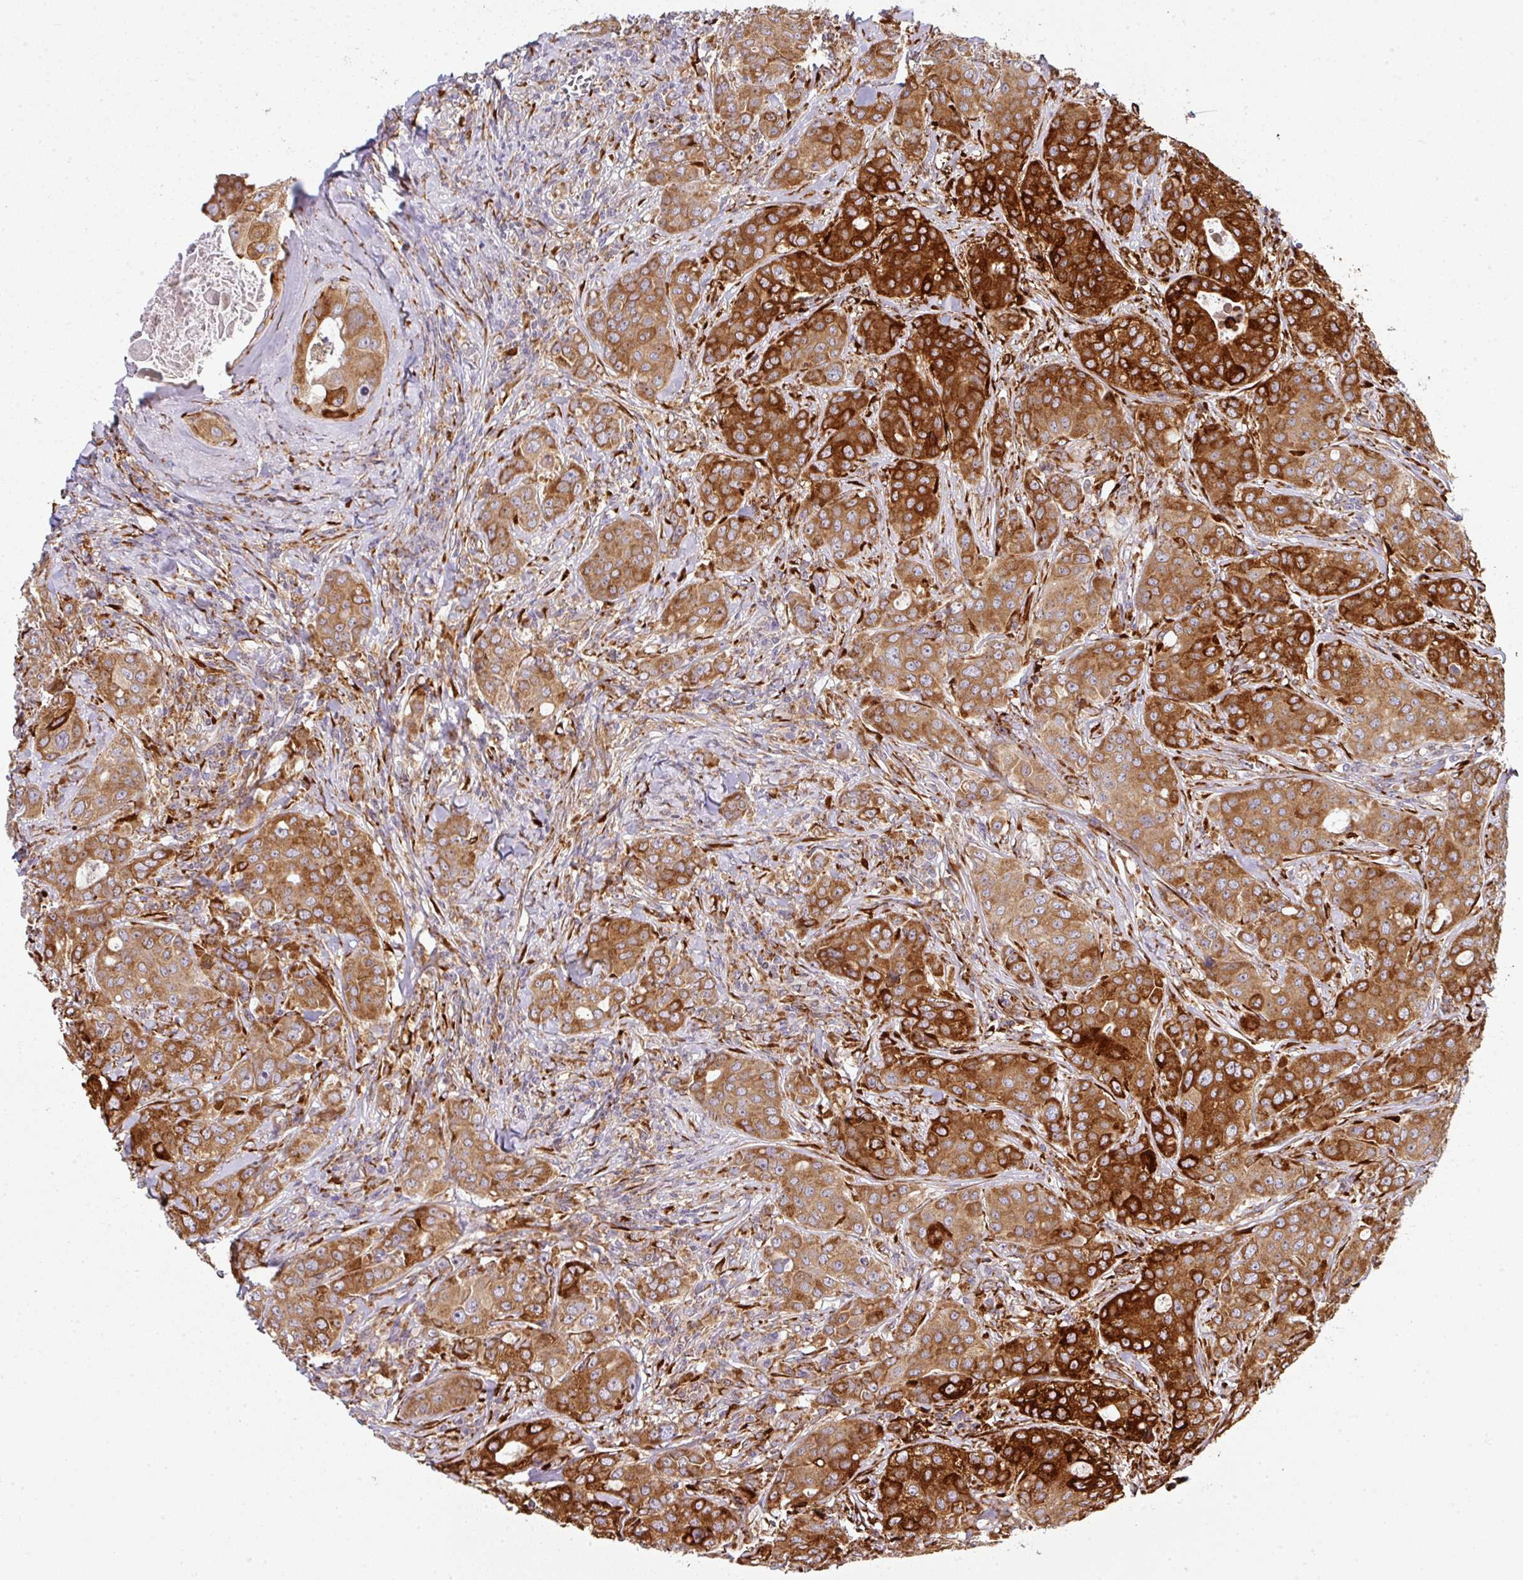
{"staining": {"intensity": "strong", "quantity": ">75%", "location": "cytoplasmic/membranous"}, "tissue": "breast cancer", "cell_type": "Tumor cells", "image_type": "cancer", "snomed": [{"axis": "morphology", "description": "Duct carcinoma"}, {"axis": "topography", "description": "Breast"}], "caption": "Strong cytoplasmic/membranous staining is present in about >75% of tumor cells in breast intraductal carcinoma.", "gene": "ZNF268", "patient": {"sex": "female", "age": 43}}